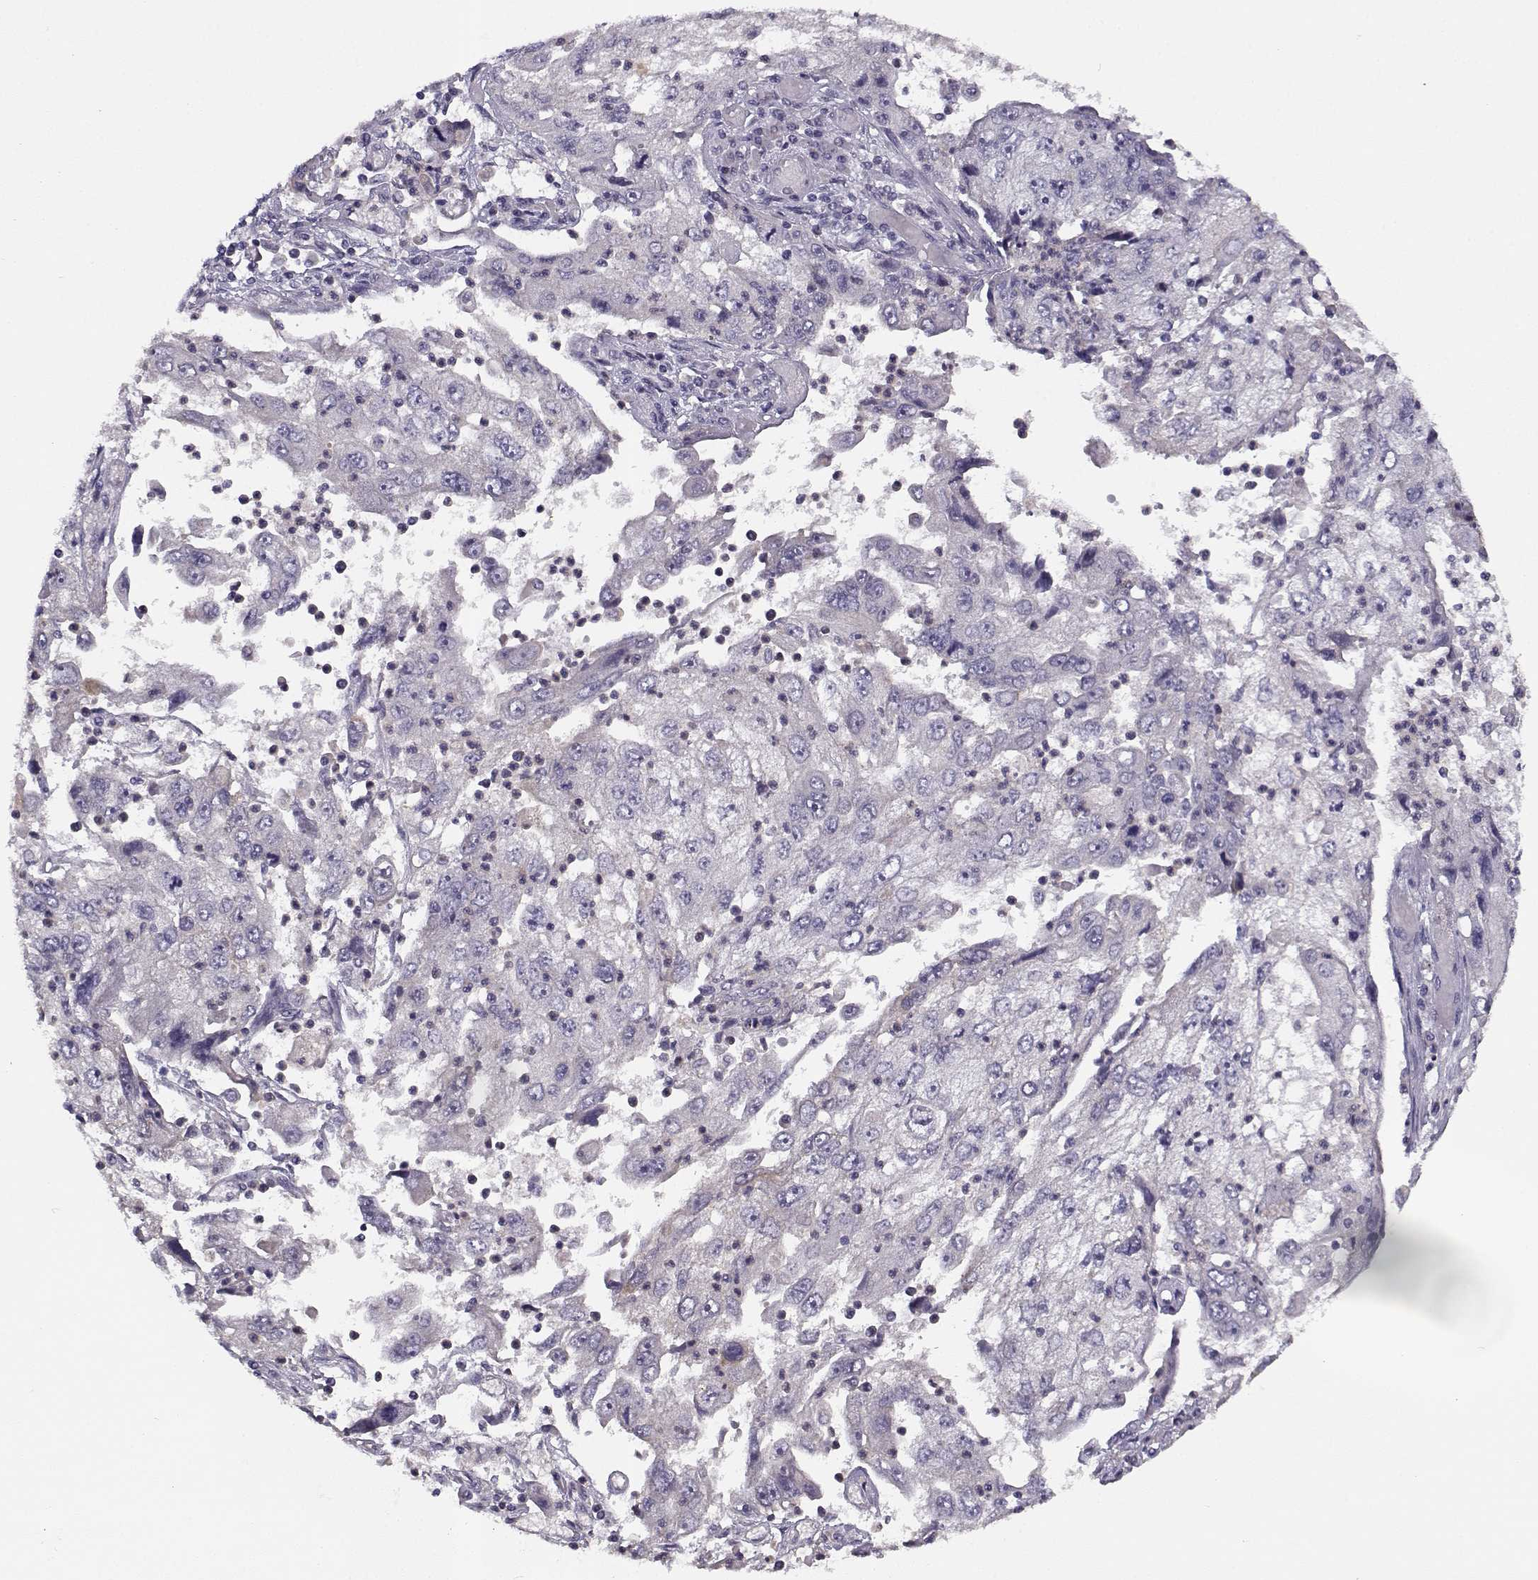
{"staining": {"intensity": "negative", "quantity": "none", "location": "none"}, "tissue": "cervical cancer", "cell_type": "Tumor cells", "image_type": "cancer", "snomed": [{"axis": "morphology", "description": "Squamous cell carcinoma, NOS"}, {"axis": "topography", "description": "Cervix"}], "caption": "Immunohistochemistry photomicrograph of human cervical cancer (squamous cell carcinoma) stained for a protein (brown), which displays no positivity in tumor cells.", "gene": "TMEM145", "patient": {"sex": "female", "age": 36}}